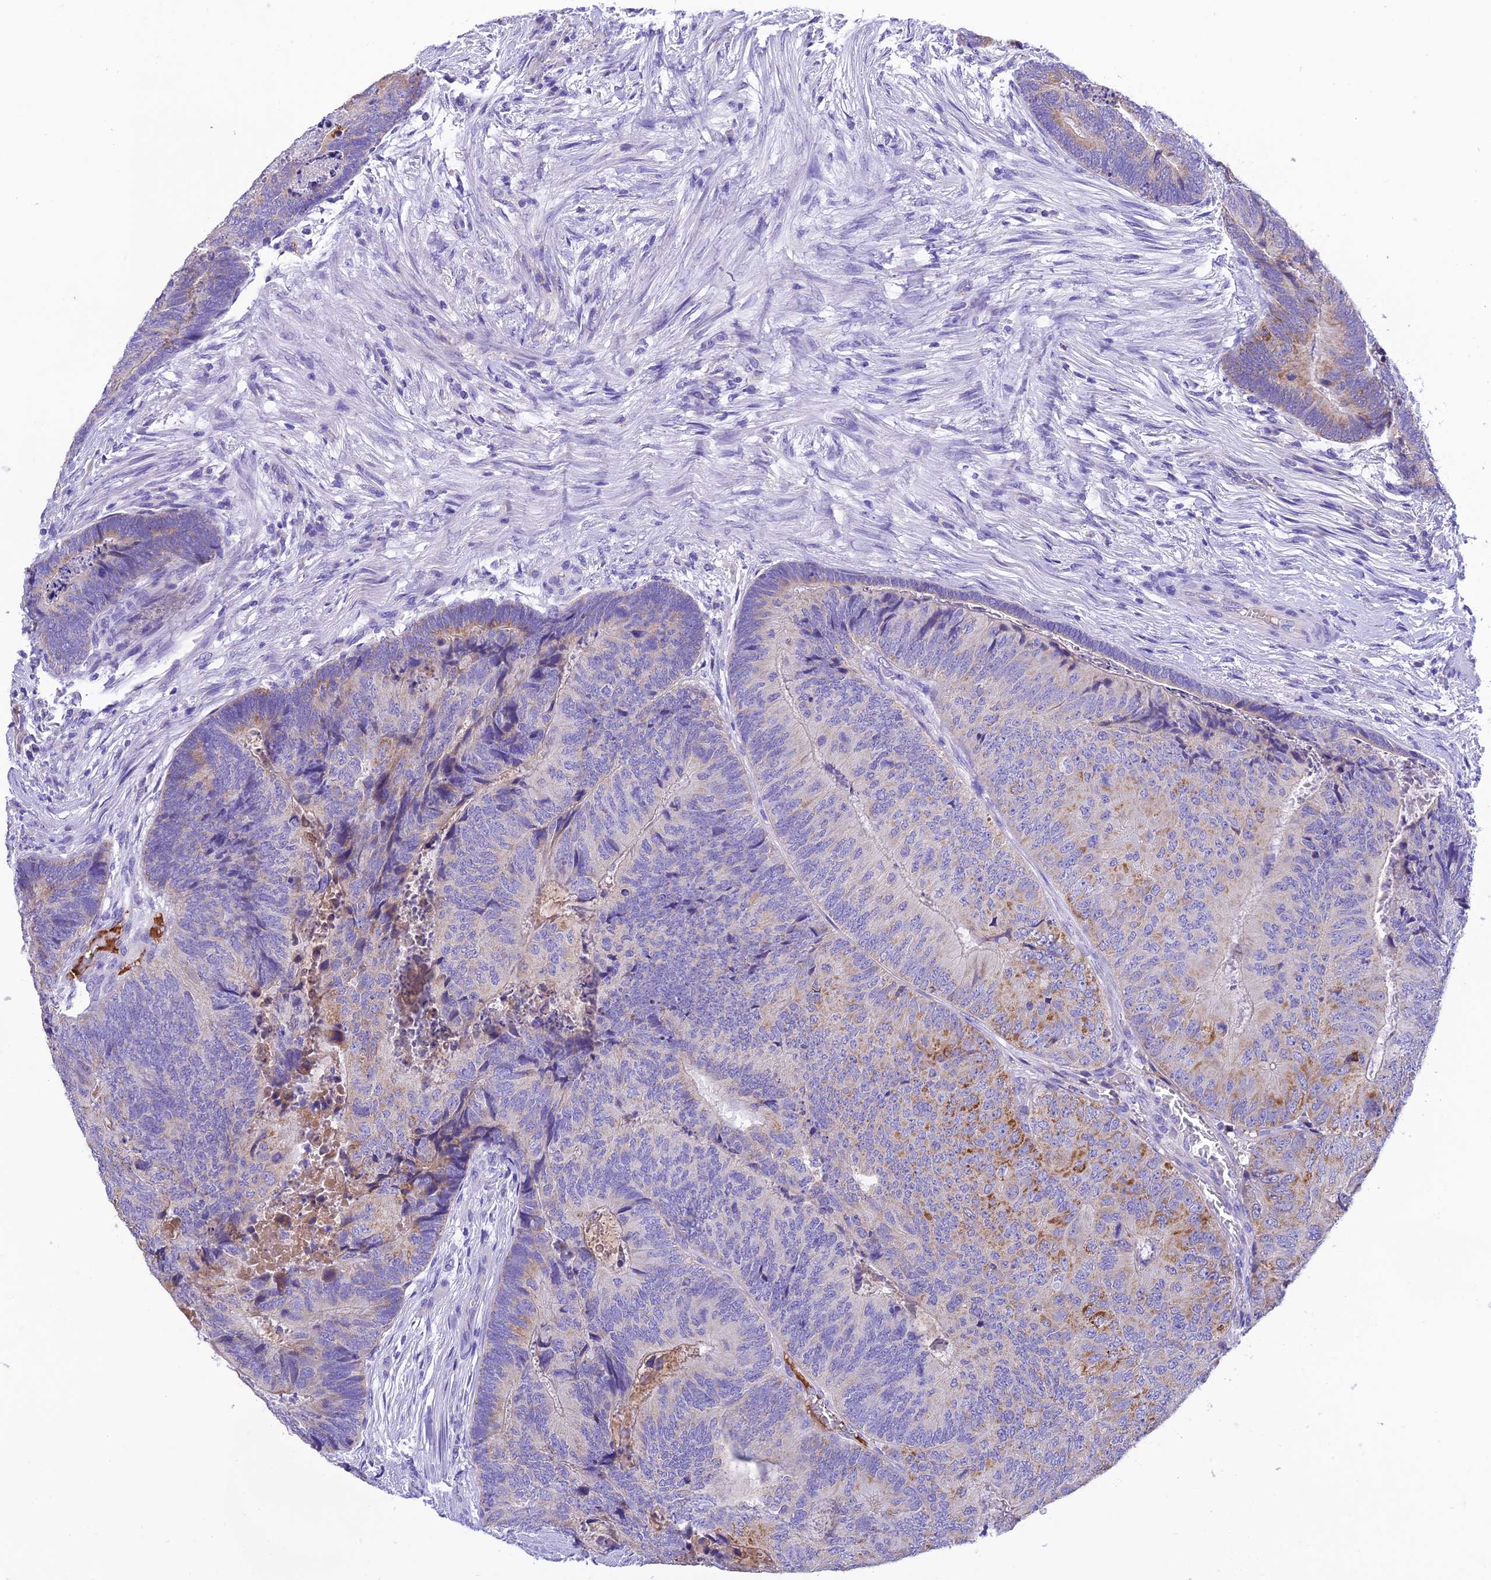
{"staining": {"intensity": "moderate", "quantity": "<25%", "location": "cytoplasmic/membranous"}, "tissue": "colorectal cancer", "cell_type": "Tumor cells", "image_type": "cancer", "snomed": [{"axis": "morphology", "description": "Adenocarcinoma, NOS"}, {"axis": "topography", "description": "Colon"}], "caption": "A low amount of moderate cytoplasmic/membranous expression is present in approximately <25% of tumor cells in adenocarcinoma (colorectal) tissue. The staining was performed using DAB (3,3'-diaminobenzidine), with brown indicating positive protein expression. Nuclei are stained blue with hematoxylin.", "gene": "MS4A5", "patient": {"sex": "female", "age": 67}}